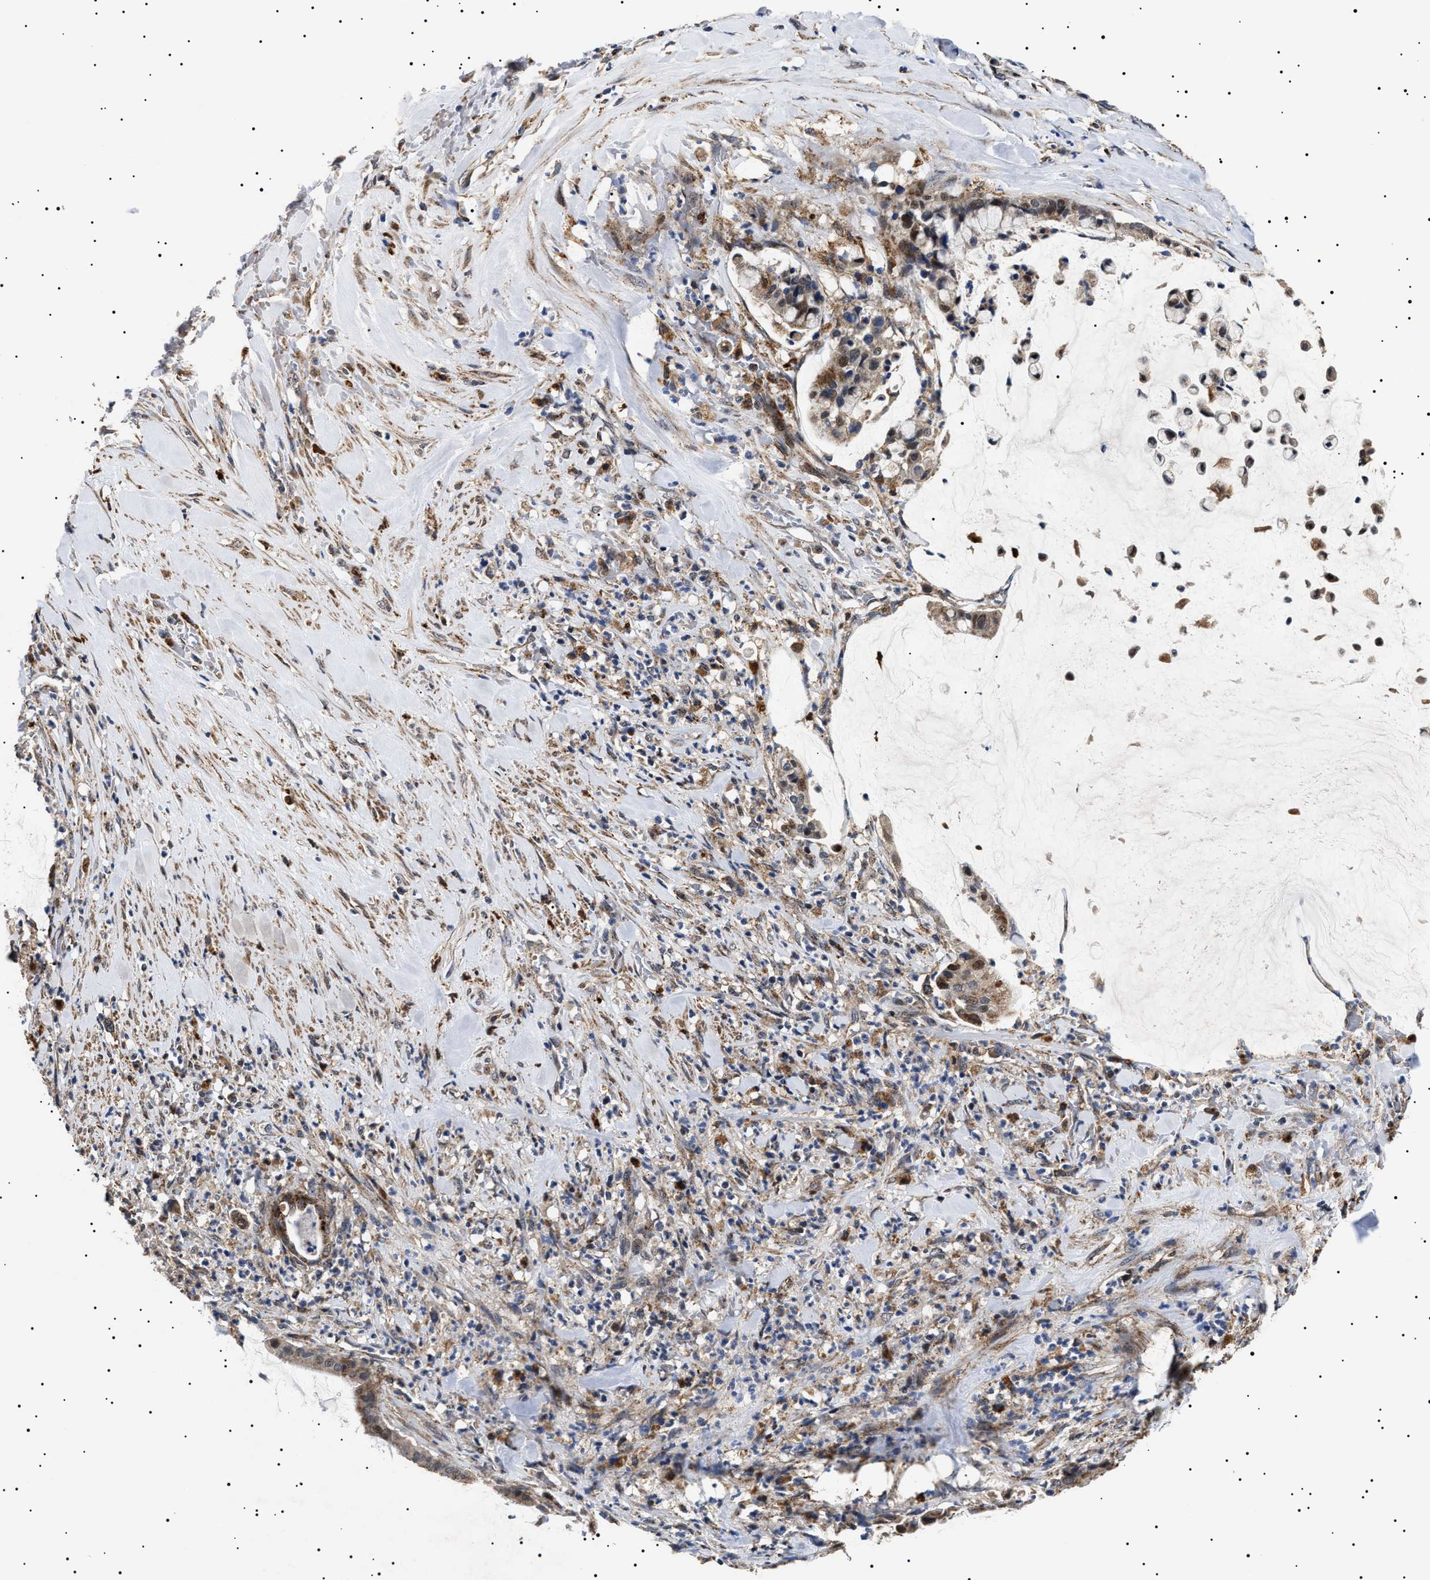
{"staining": {"intensity": "weak", "quantity": "<25%", "location": "cytoplasmic/membranous"}, "tissue": "pancreatic cancer", "cell_type": "Tumor cells", "image_type": "cancer", "snomed": [{"axis": "morphology", "description": "Adenocarcinoma, NOS"}, {"axis": "topography", "description": "Pancreas"}], "caption": "IHC of pancreatic cancer (adenocarcinoma) shows no expression in tumor cells.", "gene": "RAB34", "patient": {"sex": "male", "age": 41}}